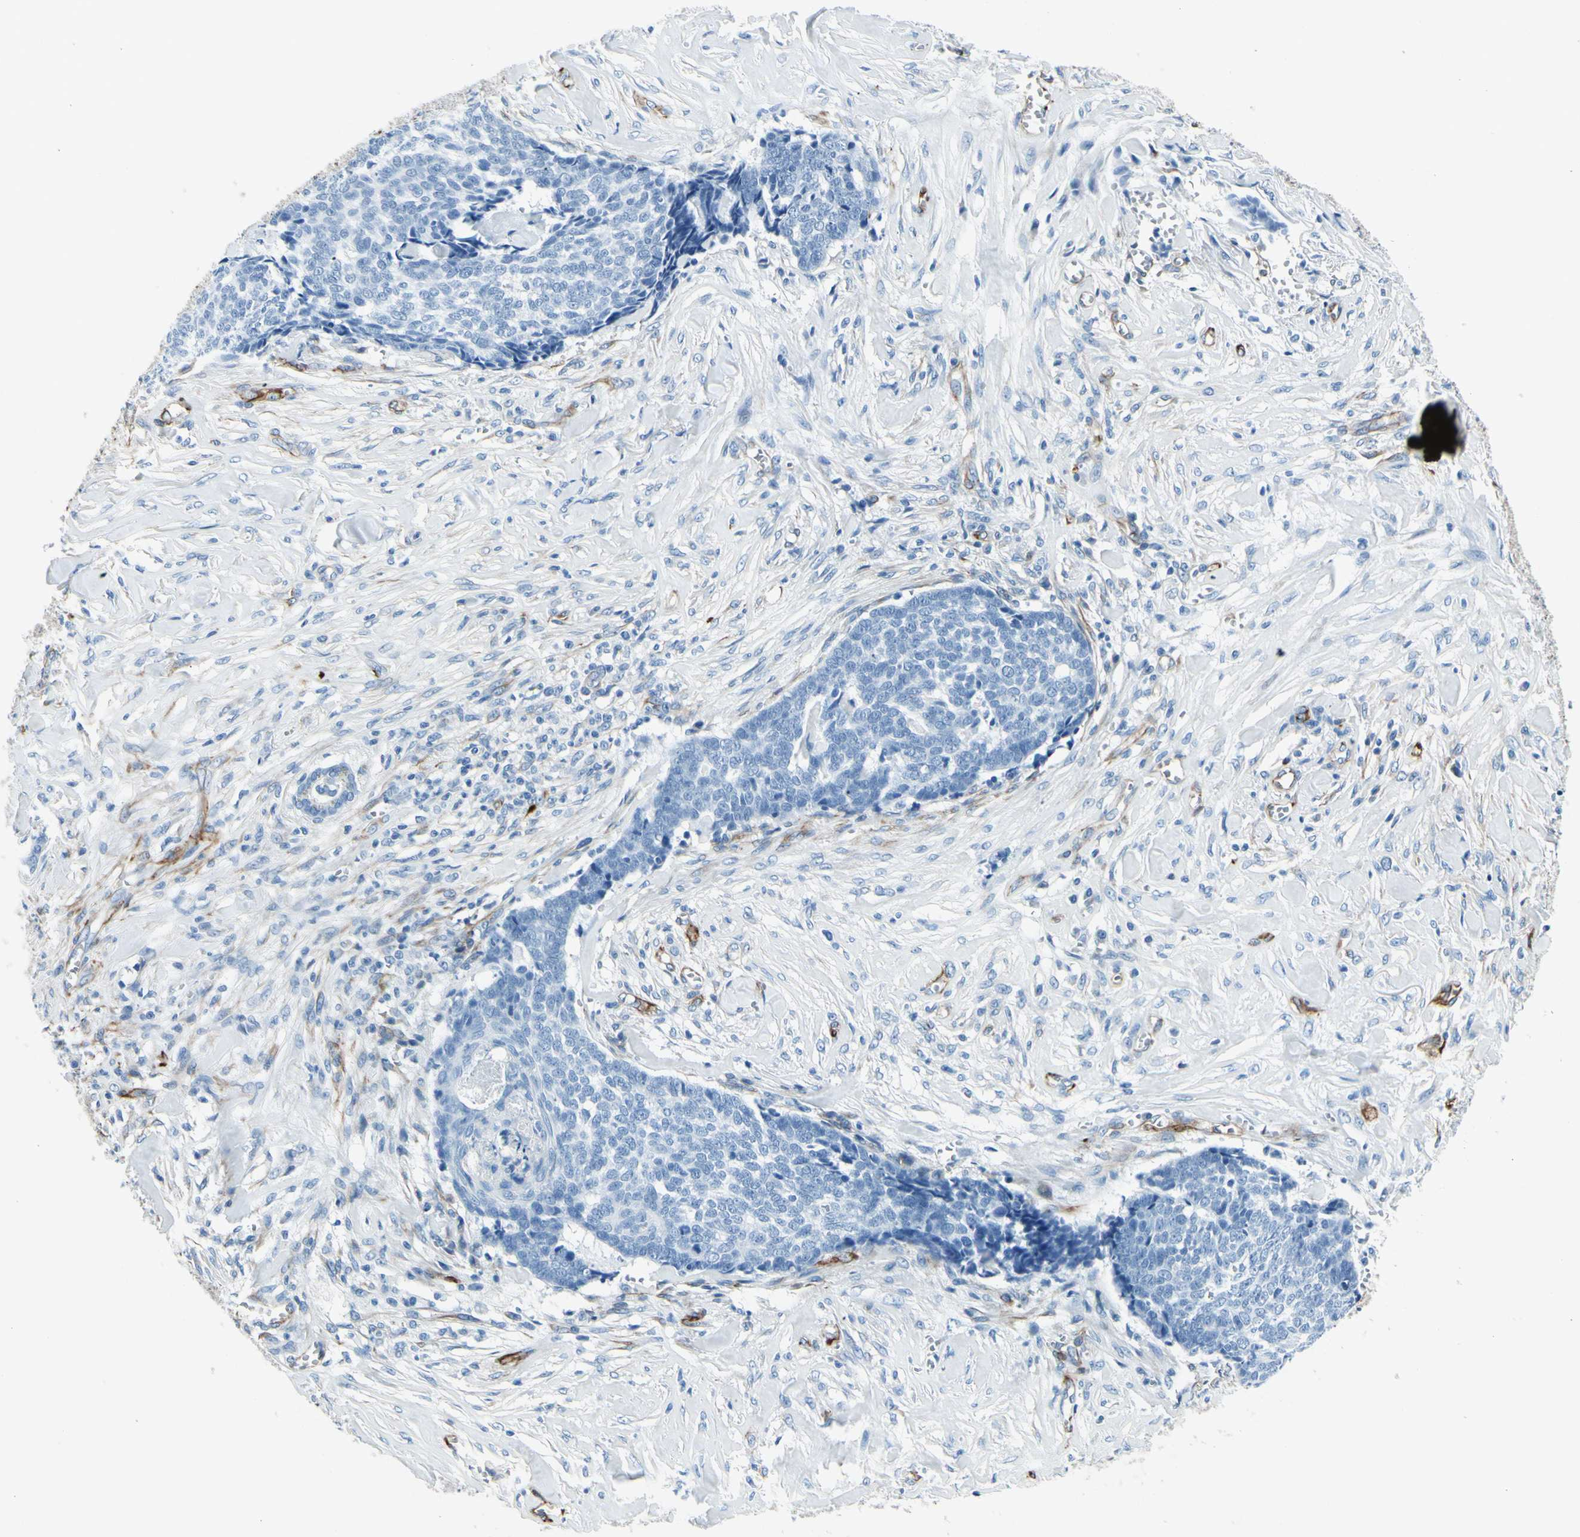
{"staining": {"intensity": "negative", "quantity": "none", "location": "none"}, "tissue": "skin cancer", "cell_type": "Tumor cells", "image_type": "cancer", "snomed": [{"axis": "morphology", "description": "Basal cell carcinoma"}, {"axis": "topography", "description": "Skin"}], "caption": "Immunohistochemistry of human skin basal cell carcinoma reveals no staining in tumor cells.", "gene": "PTH2R", "patient": {"sex": "male", "age": 84}}